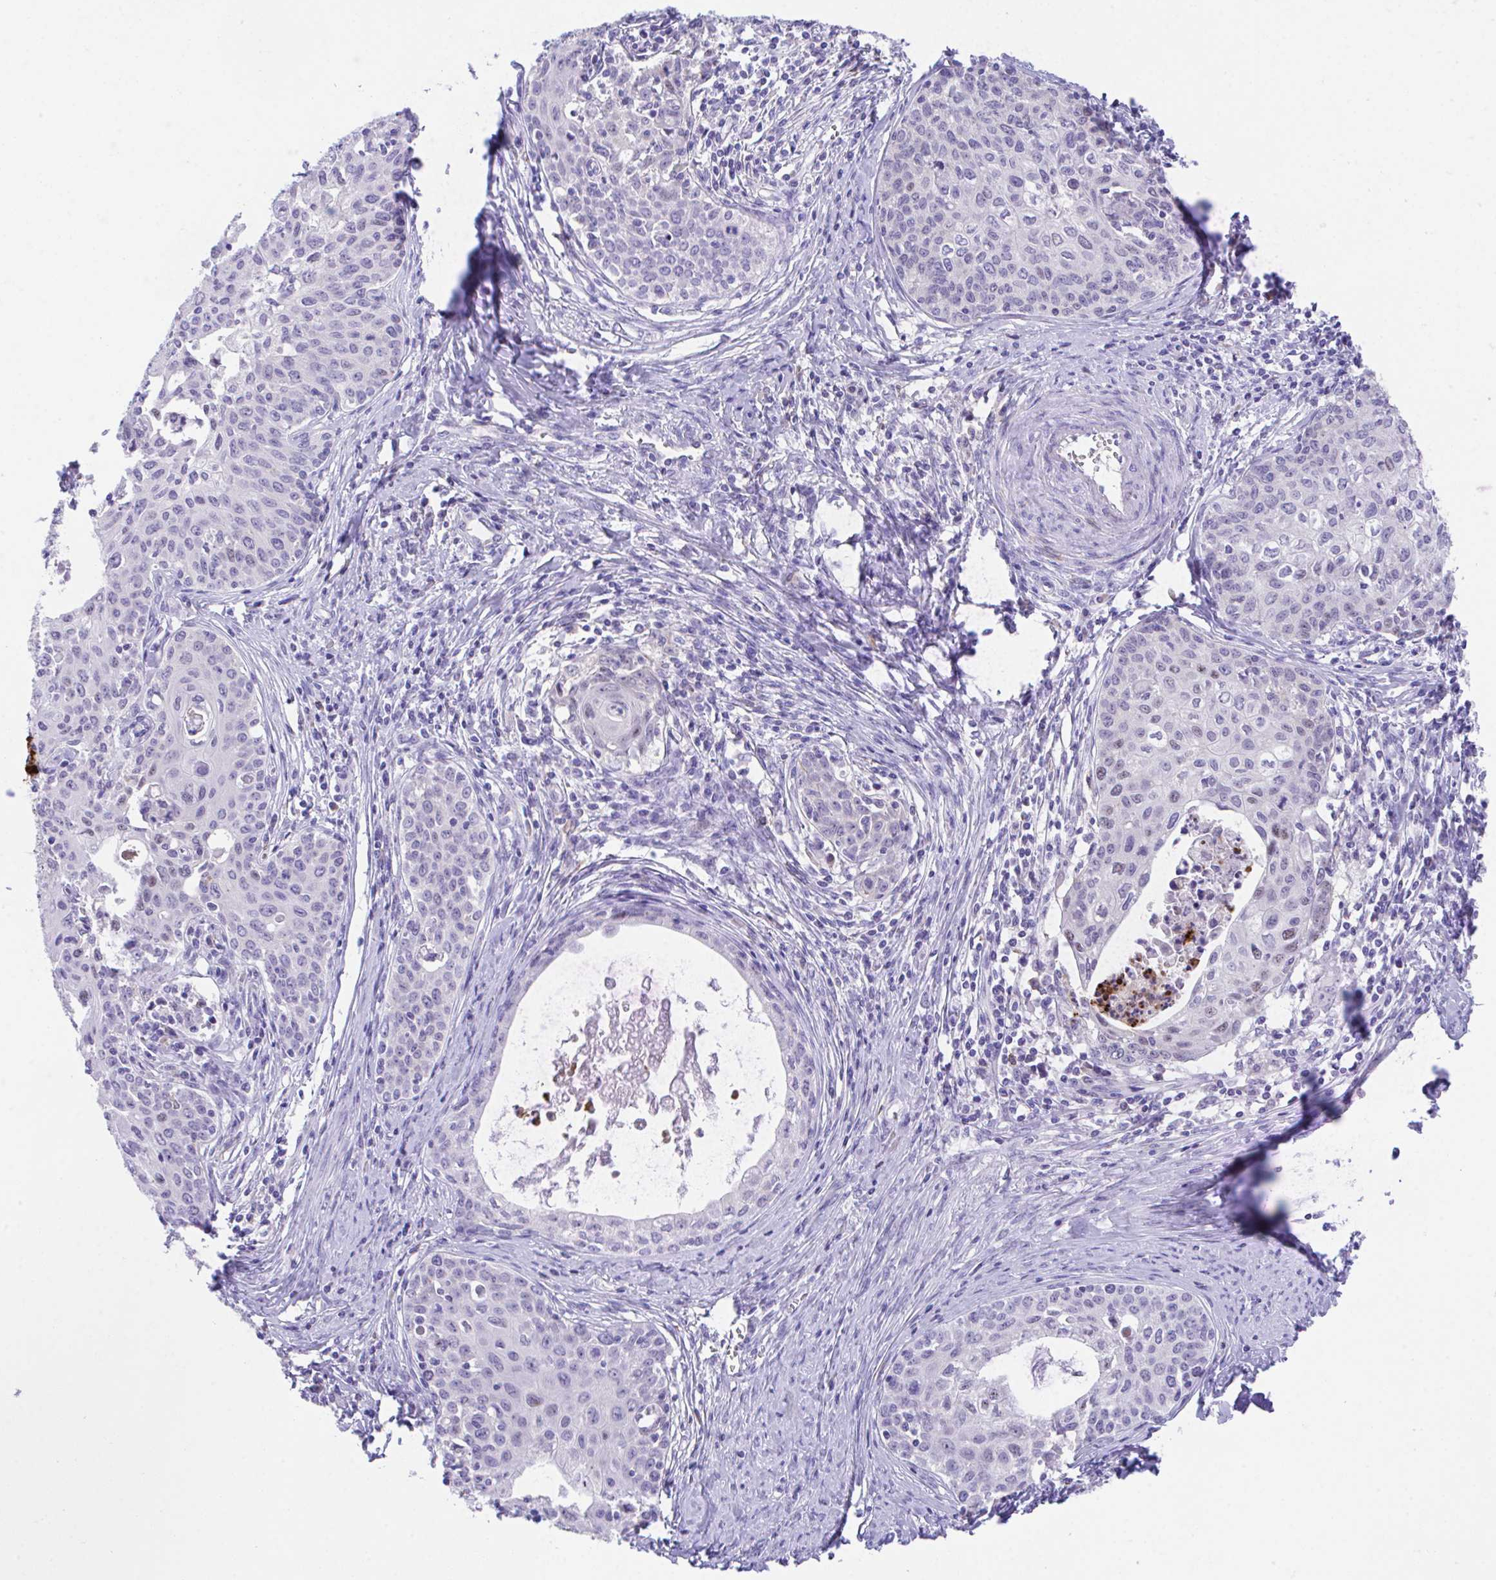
{"staining": {"intensity": "negative", "quantity": "none", "location": "none"}, "tissue": "cervical cancer", "cell_type": "Tumor cells", "image_type": "cancer", "snomed": [{"axis": "morphology", "description": "Squamous cell carcinoma, NOS"}, {"axis": "morphology", "description": "Adenocarcinoma, NOS"}, {"axis": "topography", "description": "Cervix"}], "caption": "The immunohistochemistry (IHC) micrograph has no significant positivity in tumor cells of adenocarcinoma (cervical) tissue. (DAB immunohistochemistry (IHC) visualized using brightfield microscopy, high magnification).", "gene": "HOXB4", "patient": {"sex": "female", "age": 52}}